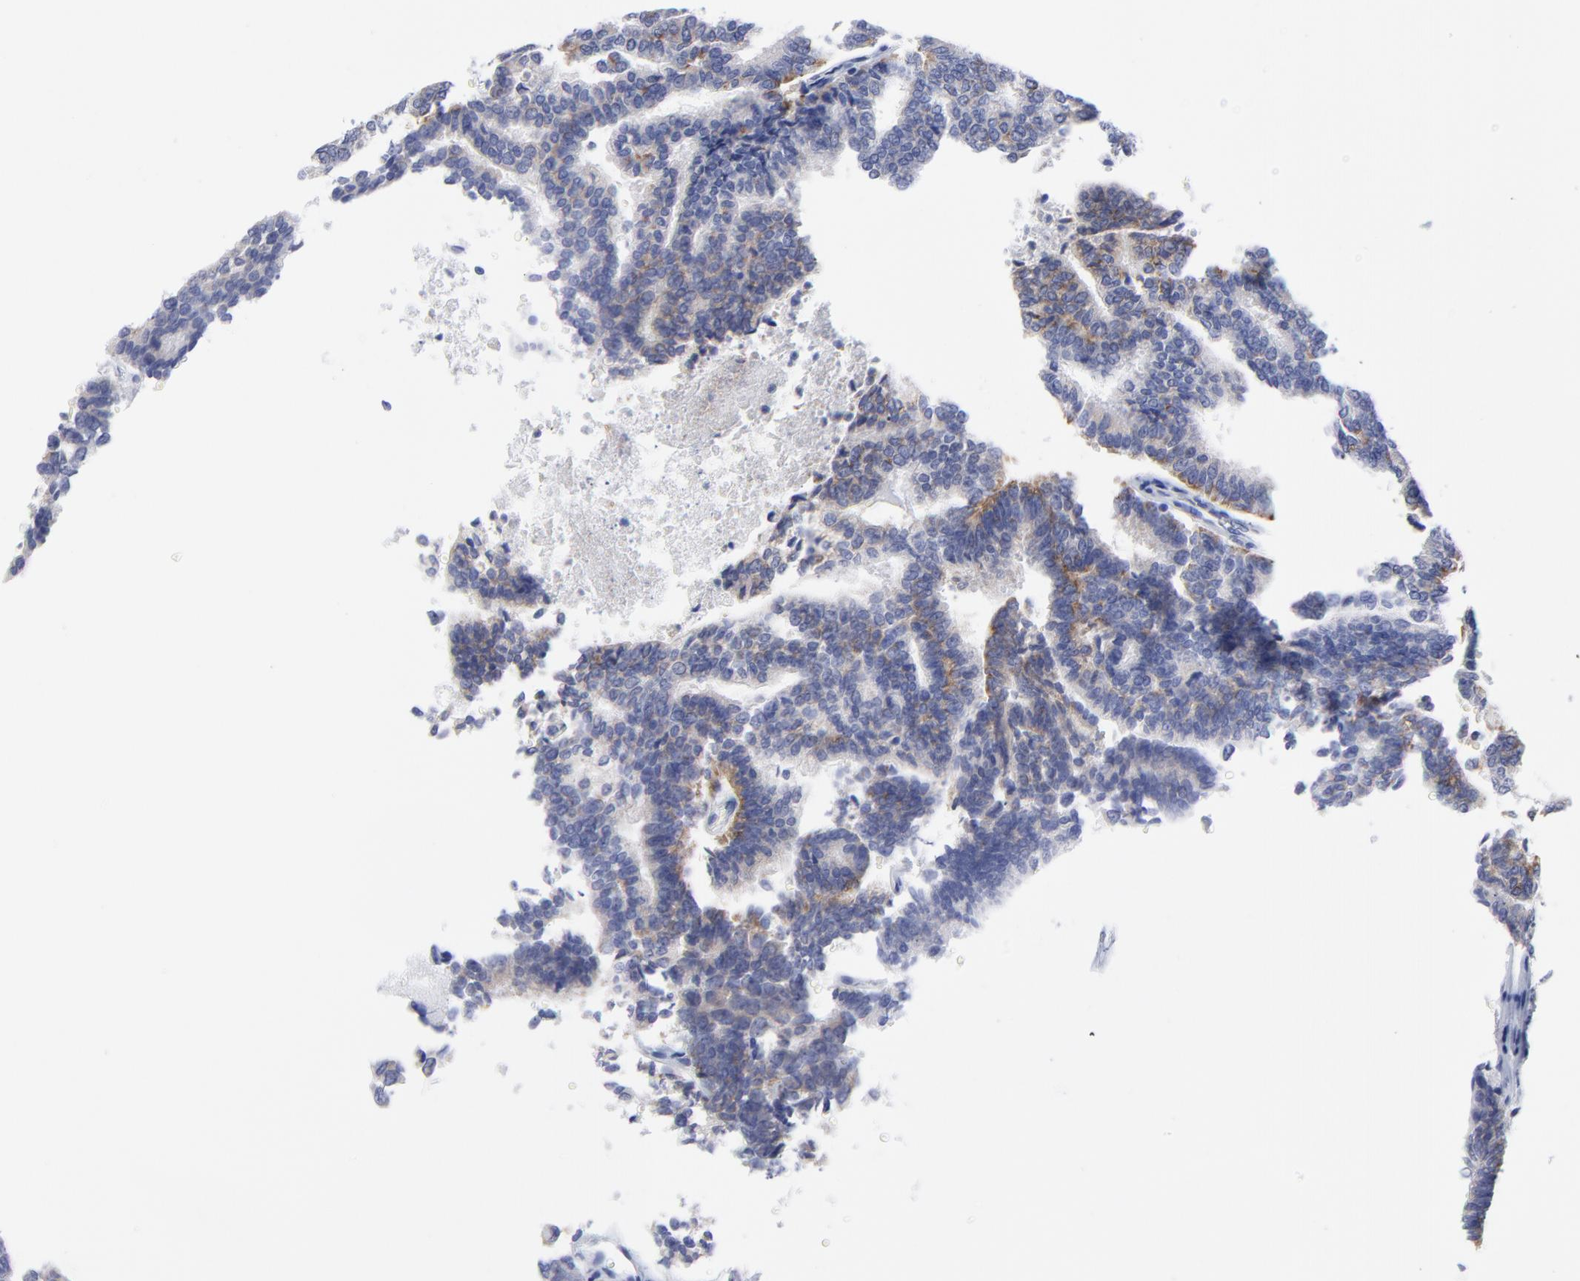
{"staining": {"intensity": "weak", "quantity": ">75%", "location": "cytoplasmic/membranous"}, "tissue": "thyroid cancer", "cell_type": "Tumor cells", "image_type": "cancer", "snomed": [{"axis": "morphology", "description": "Papillary adenocarcinoma, NOS"}, {"axis": "topography", "description": "Thyroid gland"}], "caption": "Immunohistochemistry photomicrograph of thyroid cancer (papillary adenocarcinoma) stained for a protein (brown), which reveals low levels of weak cytoplasmic/membranous expression in about >75% of tumor cells.", "gene": "DUSP9", "patient": {"sex": "female", "age": 35}}